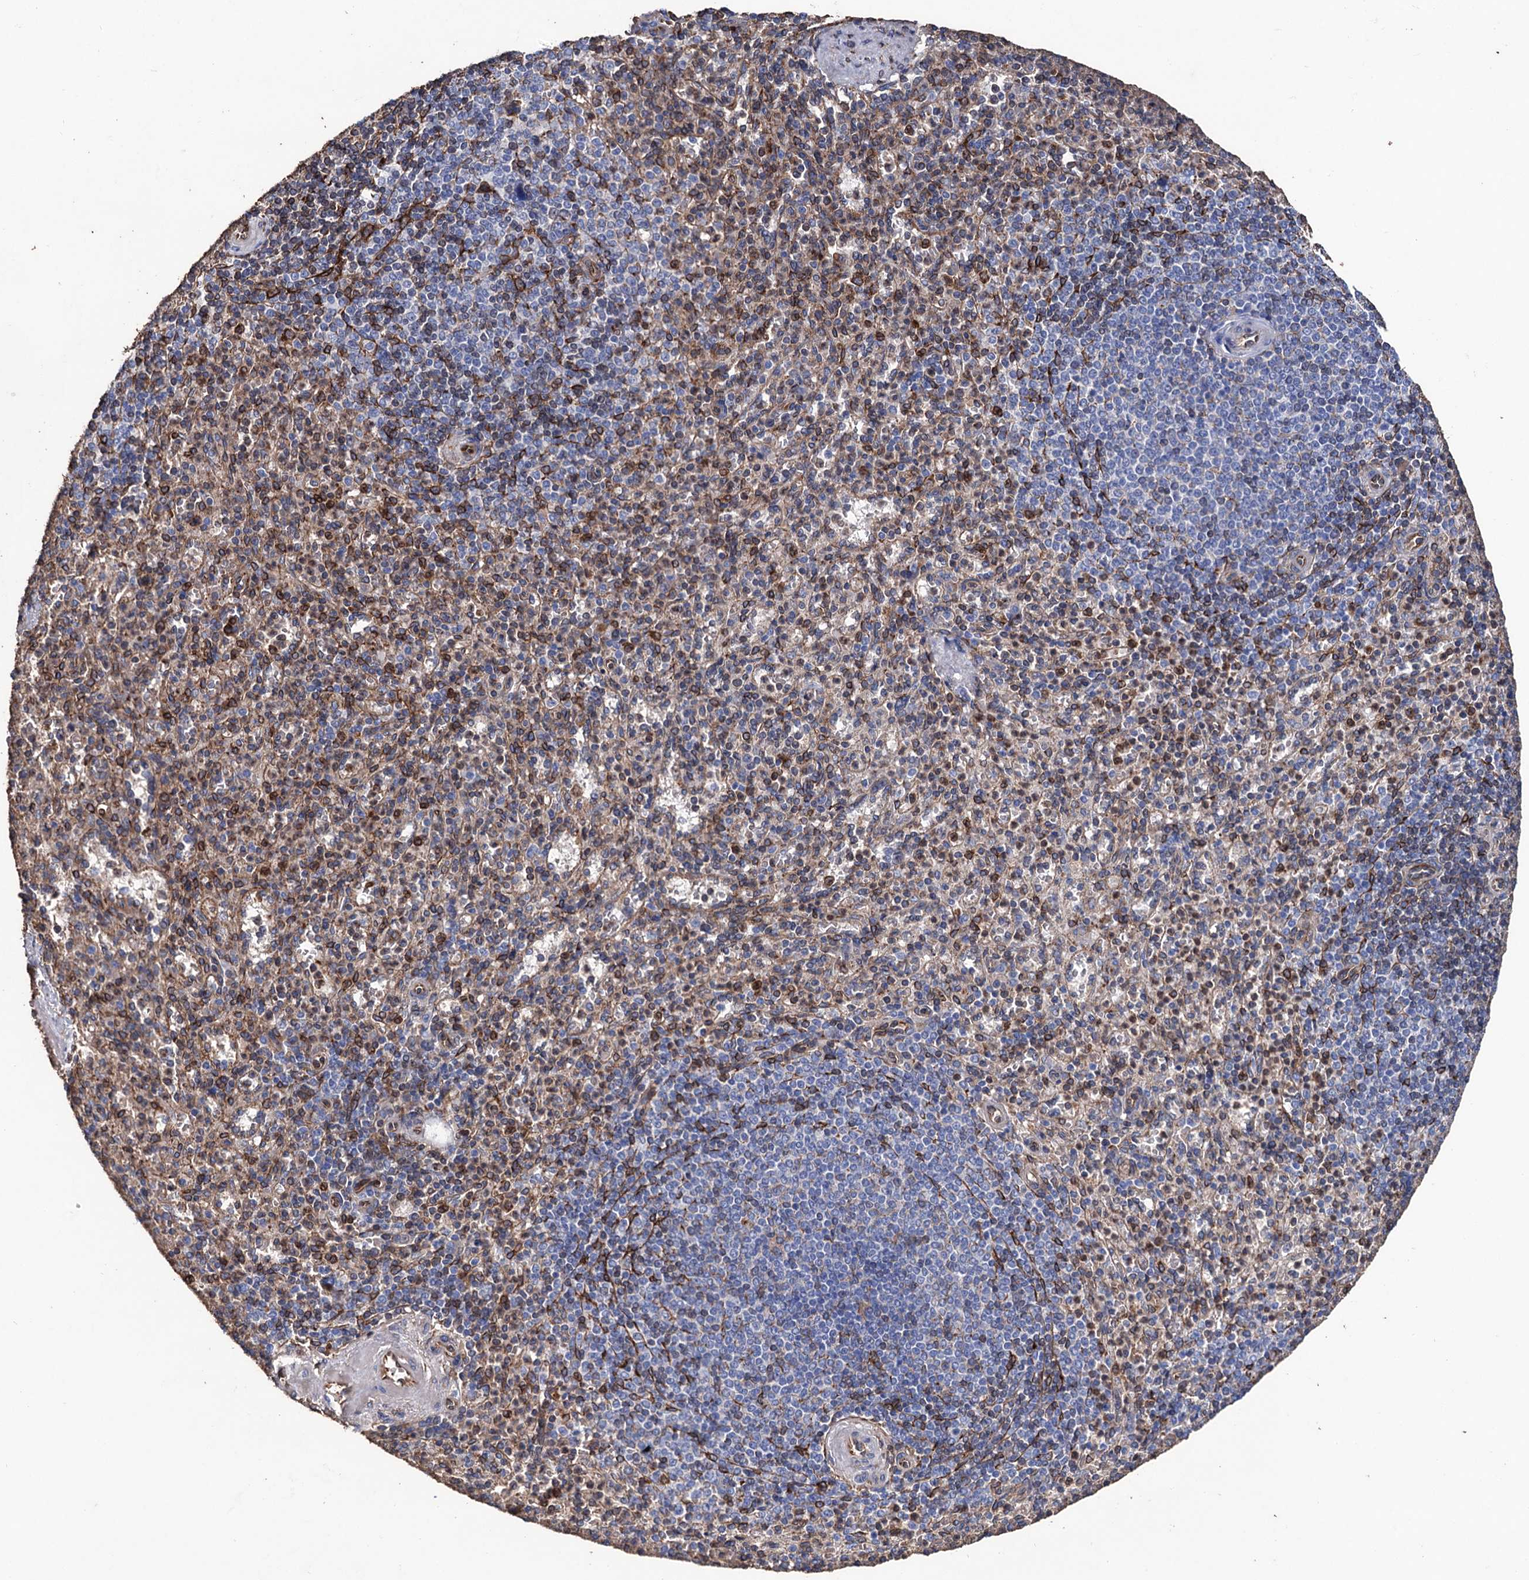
{"staining": {"intensity": "strong", "quantity": "<25%", "location": "cytoplasmic/membranous"}, "tissue": "spleen", "cell_type": "Cells in red pulp", "image_type": "normal", "snomed": [{"axis": "morphology", "description": "Normal tissue, NOS"}, {"axis": "topography", "description": "Spleen"}], "caption": "This histopathology image demonstrates immunohistochemistry staining of normal human spleen, with medium strong cytoplasmic/membranous staining in approximately <25% of cells in red pulp.", "gene": "STING1", "patient": {"sex": "female", "age": 74}}